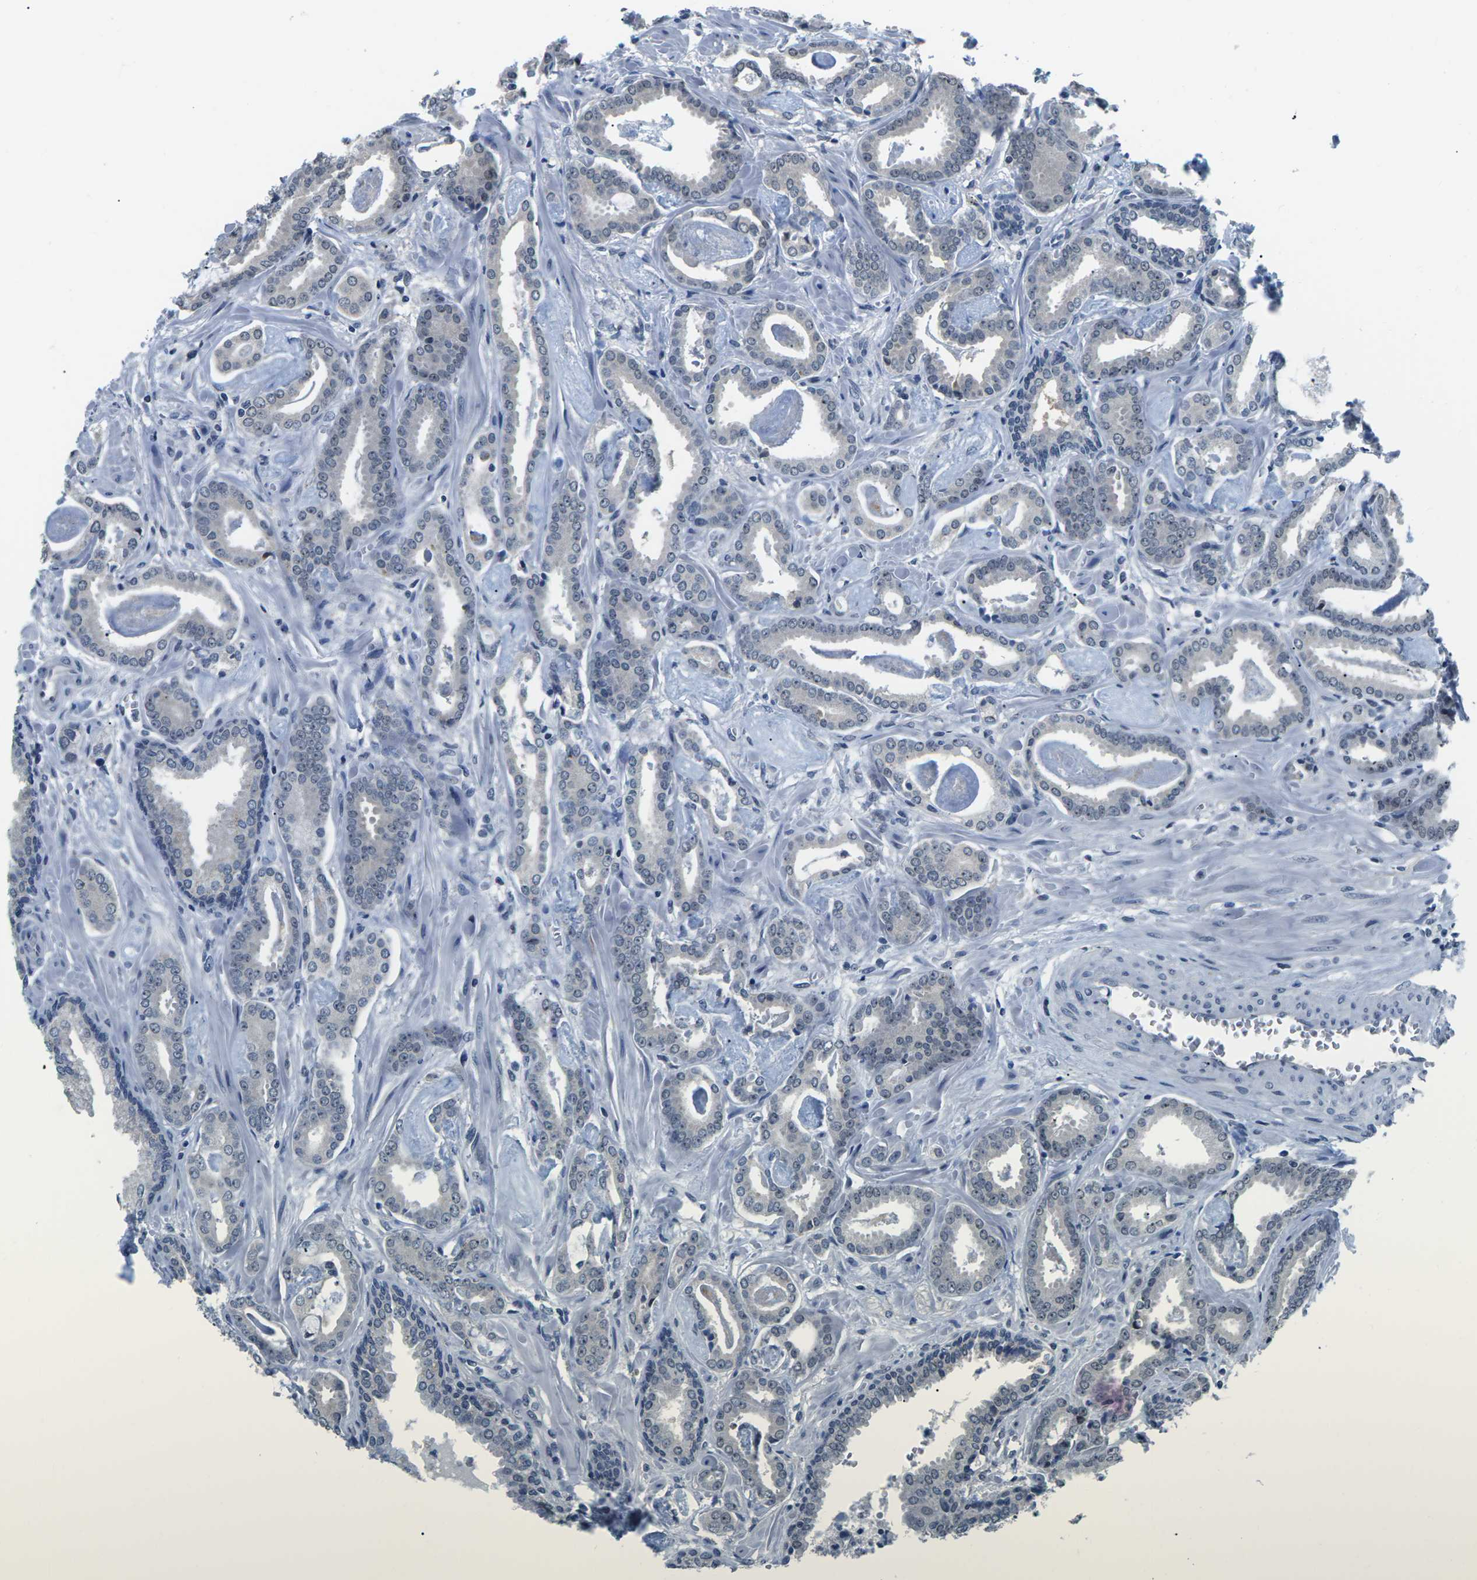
{"staining": {"intensity": "negative", "quantity": "none", "location": "none"}, "tissue": "prostate cancer", "cell_type": "Tumor cells", "image_type": "cancer", "snomed": [{"axis": "morphology", "description": "Adenocarcinoma, Low grade"}, {"axis": "topography", "description": "Prostate"}], "caption": "Immunohistochemistry photomicrograph of neoplastic tissue: human prostate cancer (adenocarcinoma (low-grade)) stained with DAB shows no significant protein expression in tumor cells.", "gene": "NSRP1", "patient": {"sex": "male", "age": 53}}